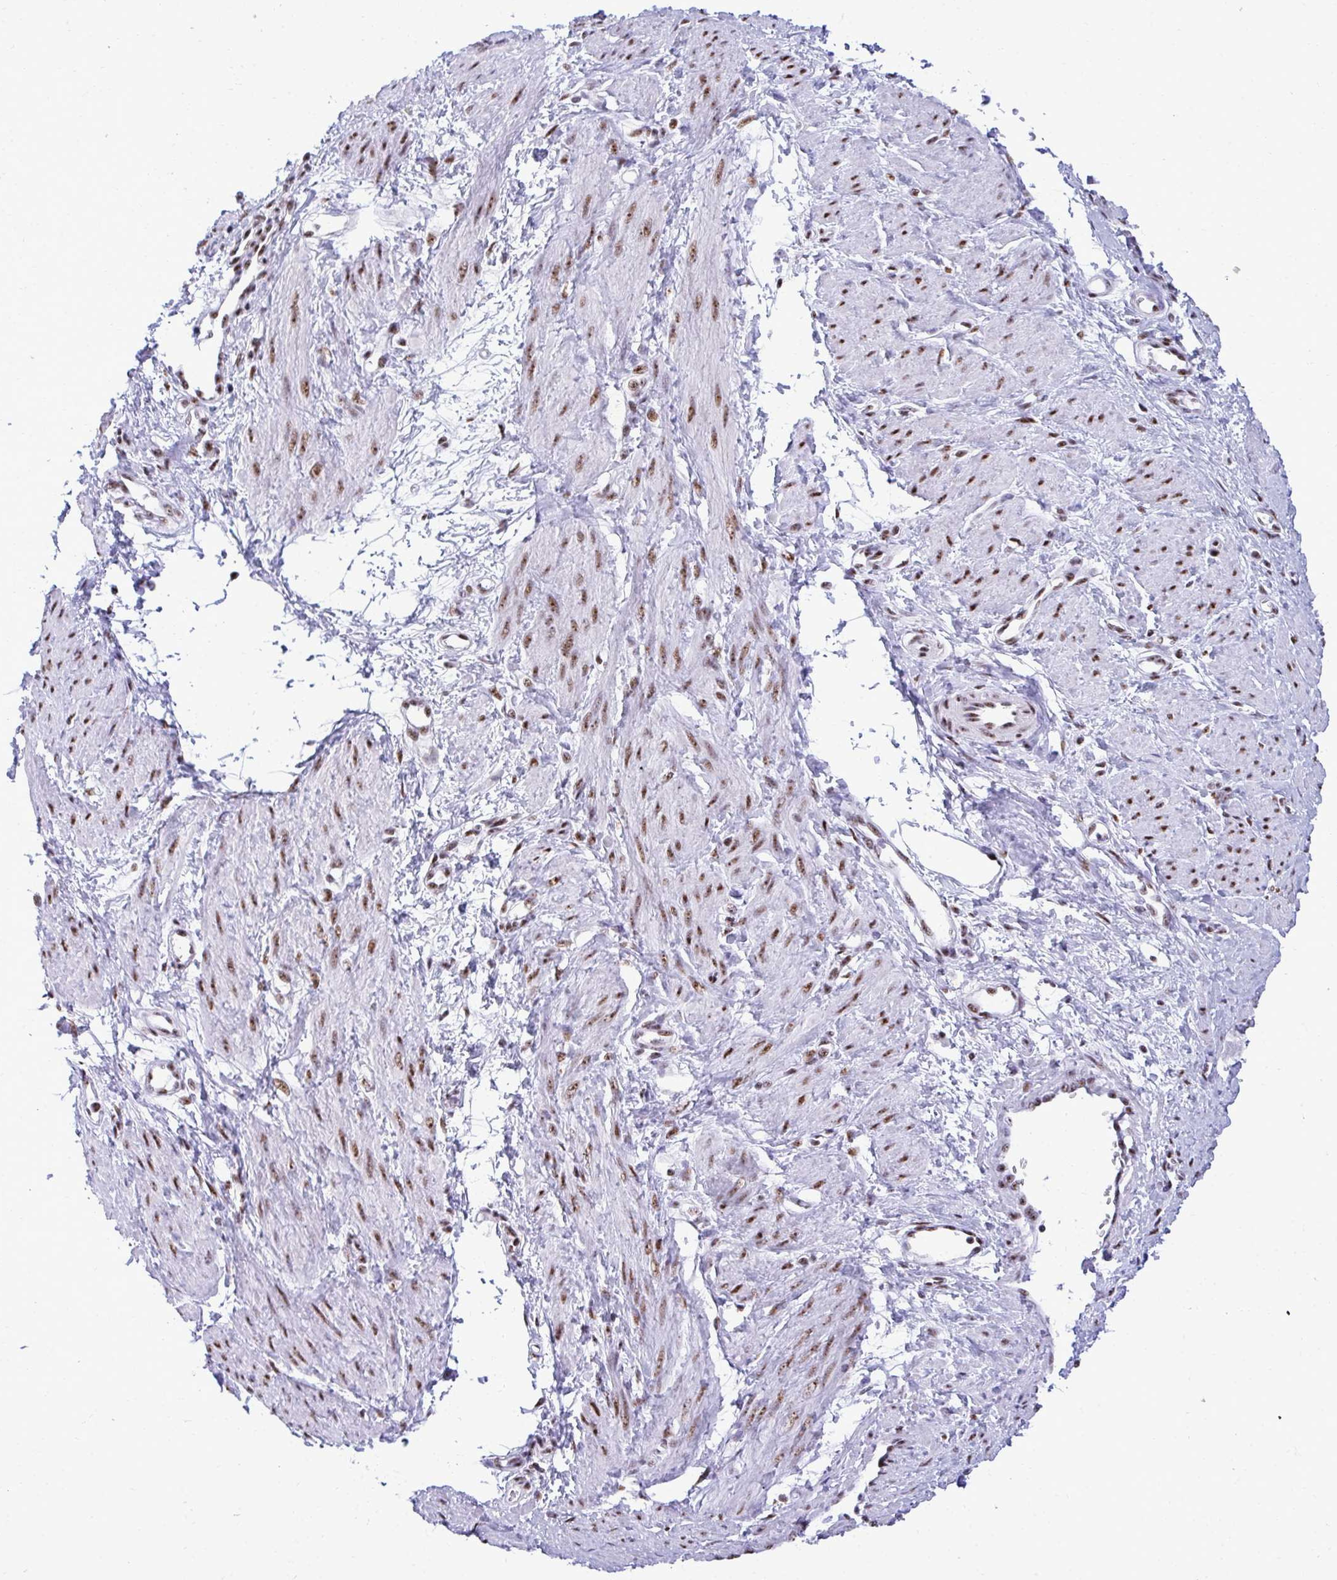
{"staining": {"intensity": "strong", "quantity": "25%-75%", "location": "nuclear"}, "tissue": "smooth muscle", "cell_type": "Smooth muscle cells", "image_type": "normal", "snomed": [{"axis": "morphology", "description": "Normal tissue, NOS"}, {"axis": "topography", "description": "Smooth muscle"}, {"axis": "topography", "description": "Uterus"}], "caption": "Protein analysis of normal smooth muscle displays strong nuclear staining in about 25%-75% of smooth muscle cells.", "gene": "PELP1", "patient": {"sex": "female", "age": 39}}